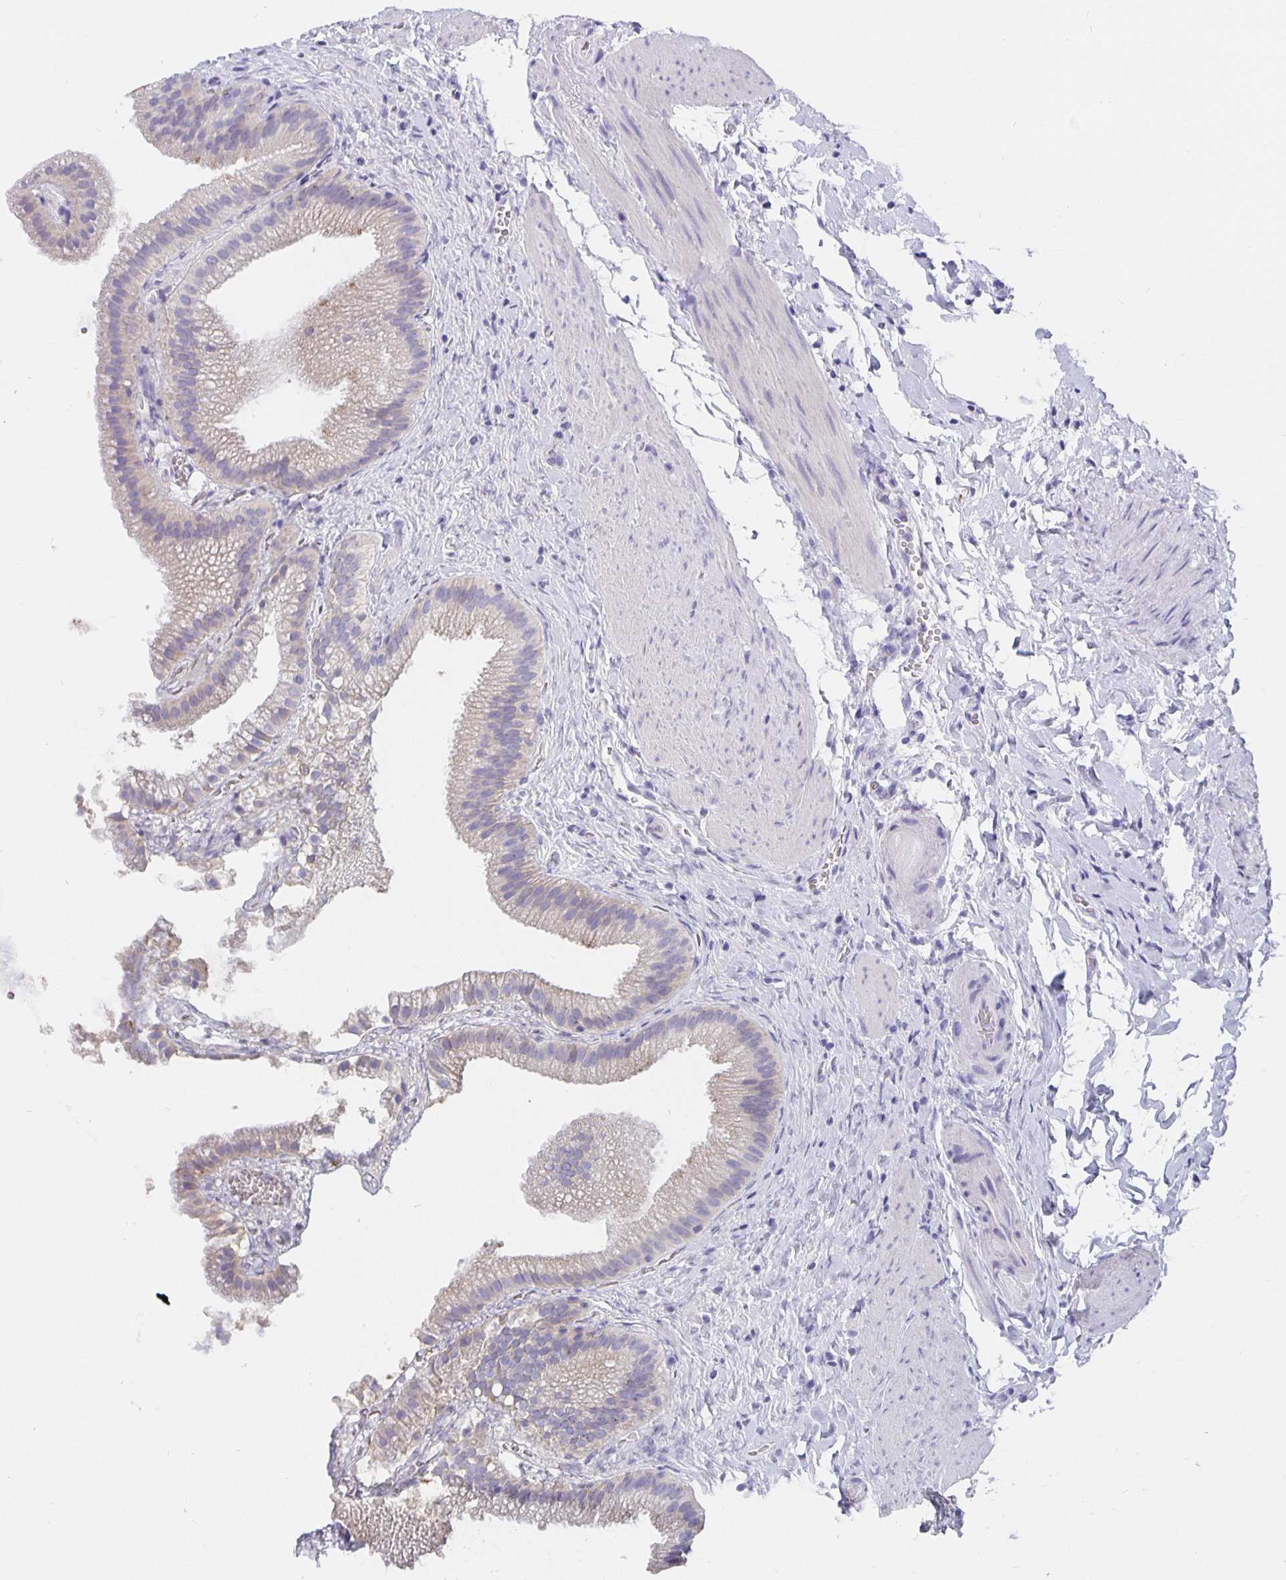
{"staining": {"intensity": "negative", "quantity": "none", "location": "none"}, "tissue": "gallbladder", "cell_type": "Glandular cells", "image_type": "normal", "snomed": [{"axis": "morphology", "description": "Normal tissue, NOS"}, {"axis": "topography", "description": "Gallbladder"}], "caption": "The image reveals no significant positivity in glandular cells of gallbladder. Nuclei are stained in blue.", "gene": "CFAP74", "patient": {"sex": "female", "age": 63}}